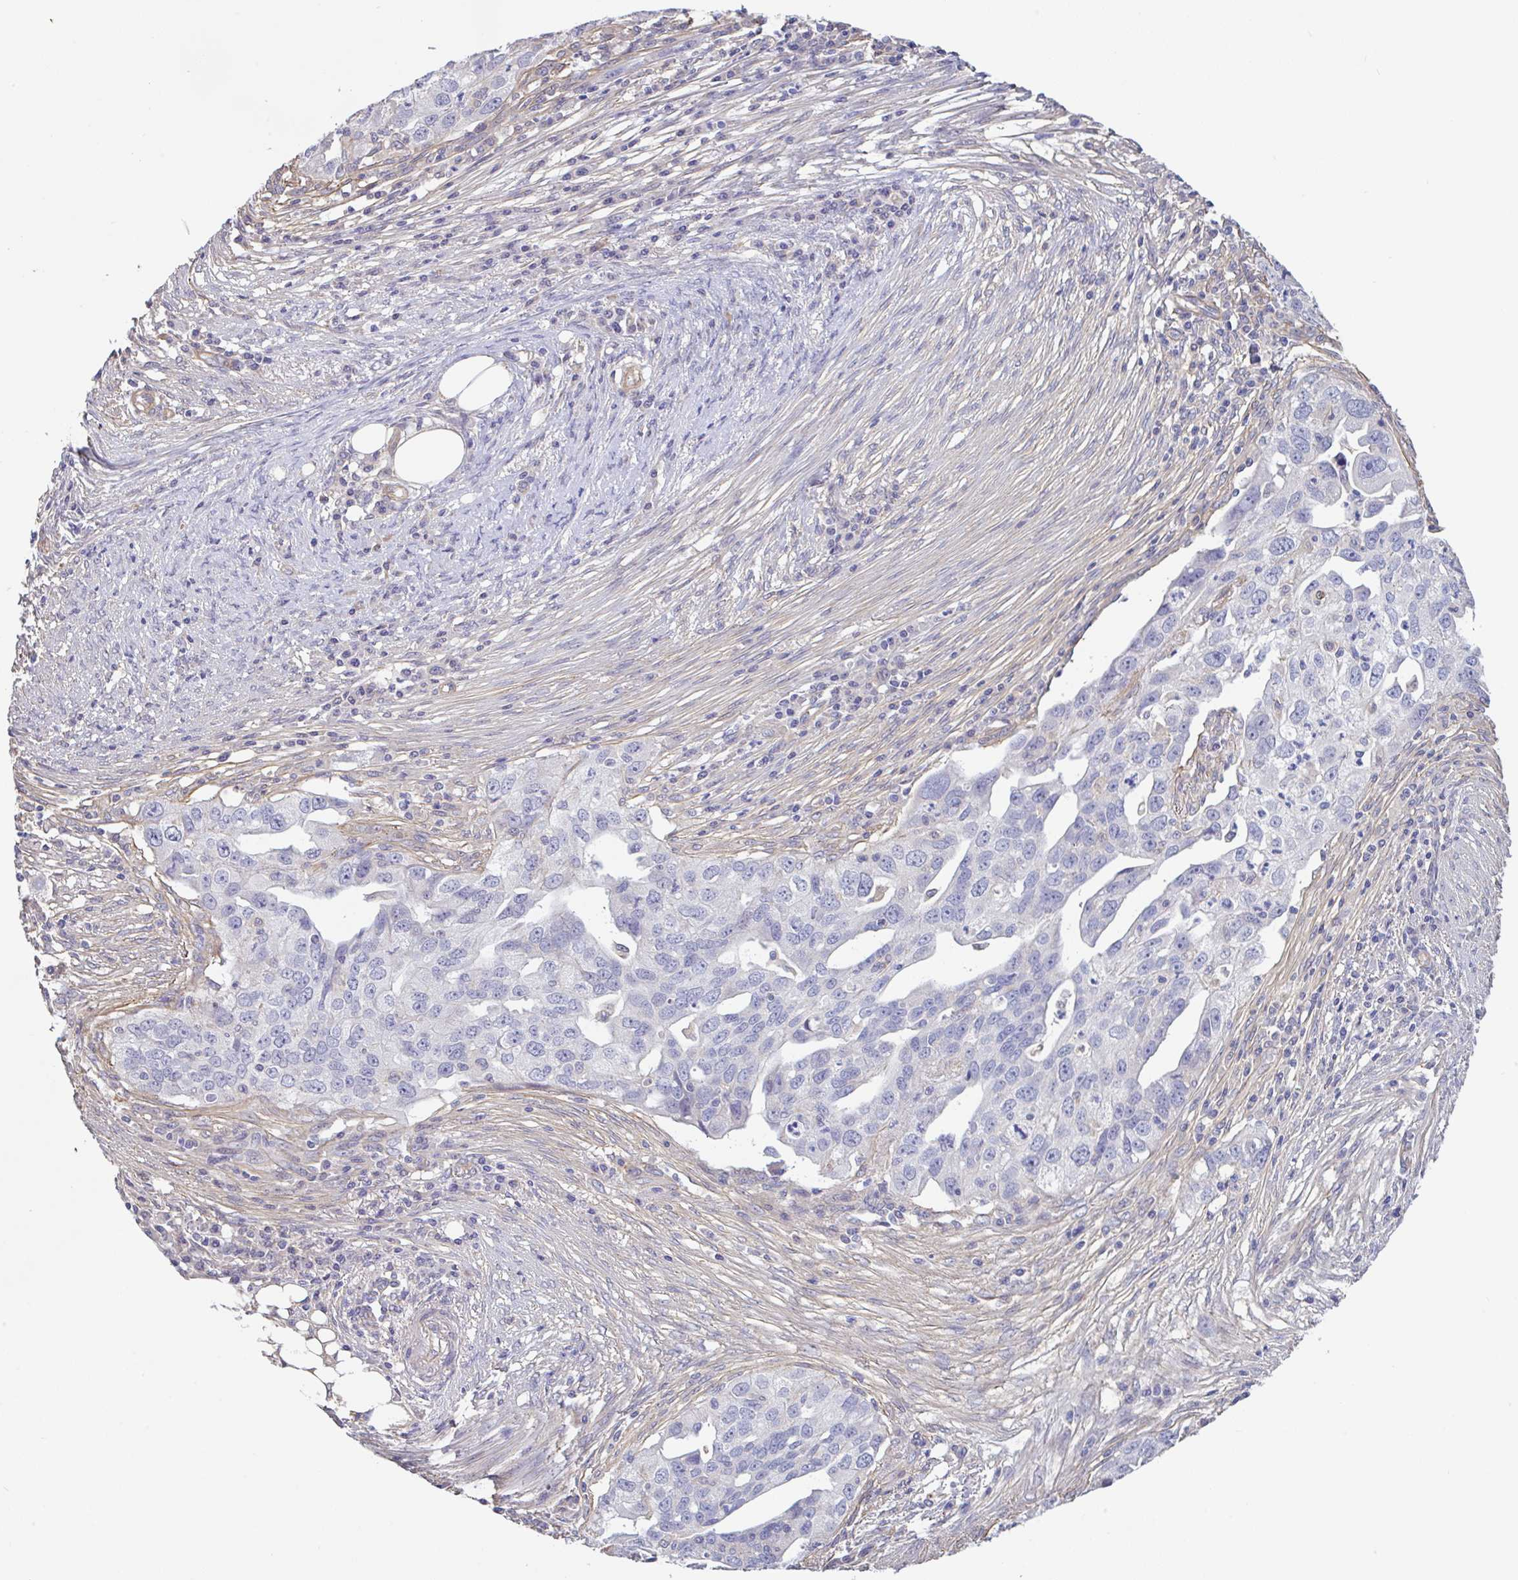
{"staining": {"intensity": "negative", "quantity": "none", "location": "none"}, "tissue": "ovarian cancer", "cell_type": "Tumor cells", "image_type": "cancer", "snomed": [{"axis": "morphology", "description": "Carcinoma, endometroid"}, {"axis": "morphology", "description": "Cystadenocarcinoma, serous, NOS"}, {"axis": "topography", "description": "Ovary"}], "caption": "Tumor cells are negative for brown protein staining in ovarian cancer. (Stains: DAB (3,3'-diaminobenzidine) IHC with hematoxylin counter stain, Microscopy: brightfield microscopy at high magnification).", "gene": "PLCD4", "patient": {"sex": "female", "age": 45}}